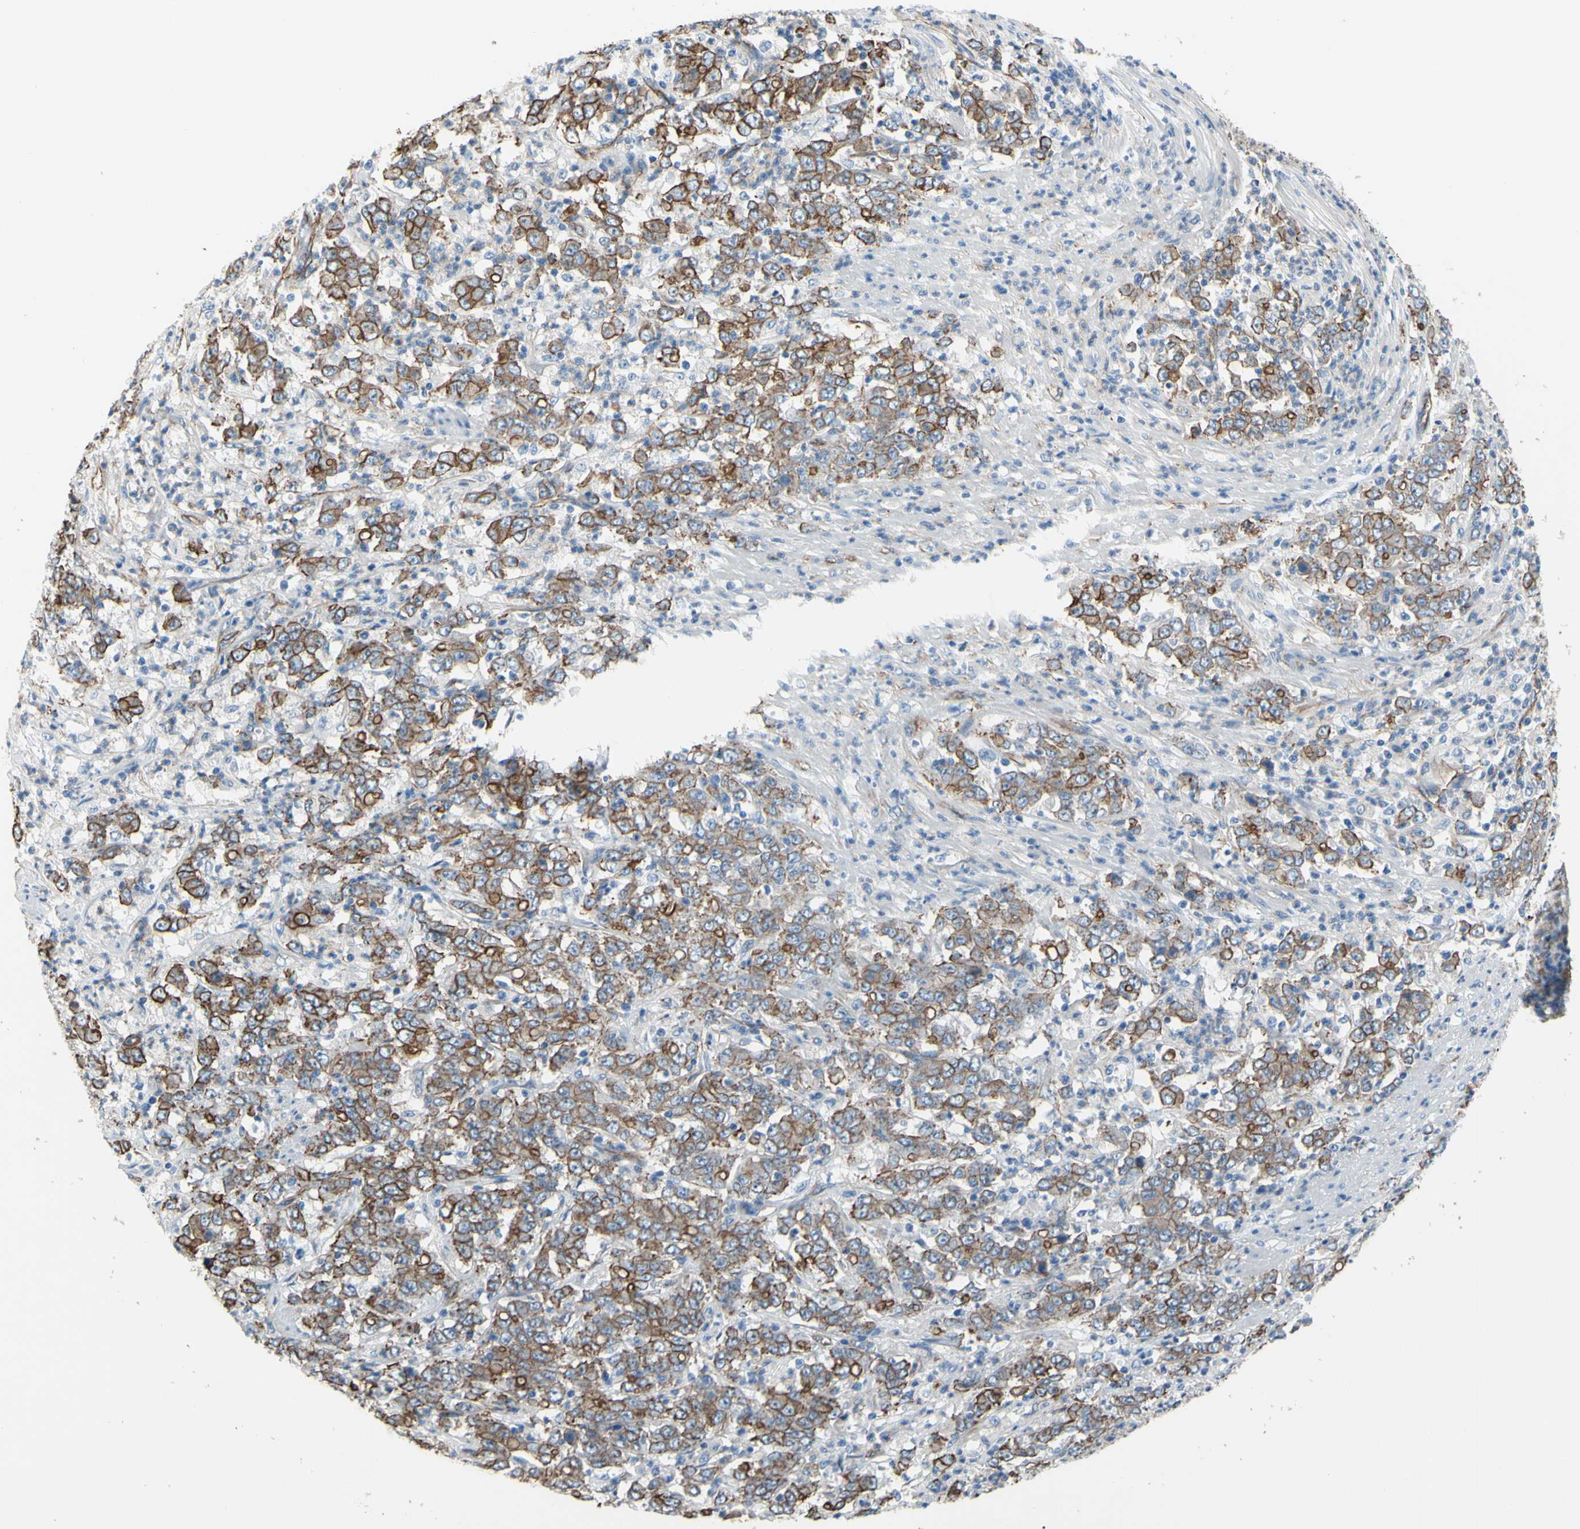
{"staining": {"intensity": "moderate", "quantity": ">75%", "location": "cytoplasmic/membranous"}, "tissue": "stomach cancer", "cell_type": "Tumor cells", "image_type": "cancer", "snomed": [{"axis": "morphology", "description": "Adenocarcinoma, NOS"}, {"axis": "topography", "description": "Stomach, lower"}], "caption": "Stomach cancer stained with a protein marker displays moderate staining in tumor cells.", "gene": "TPBG", "patient": {"sex": "female", "age": 71}}